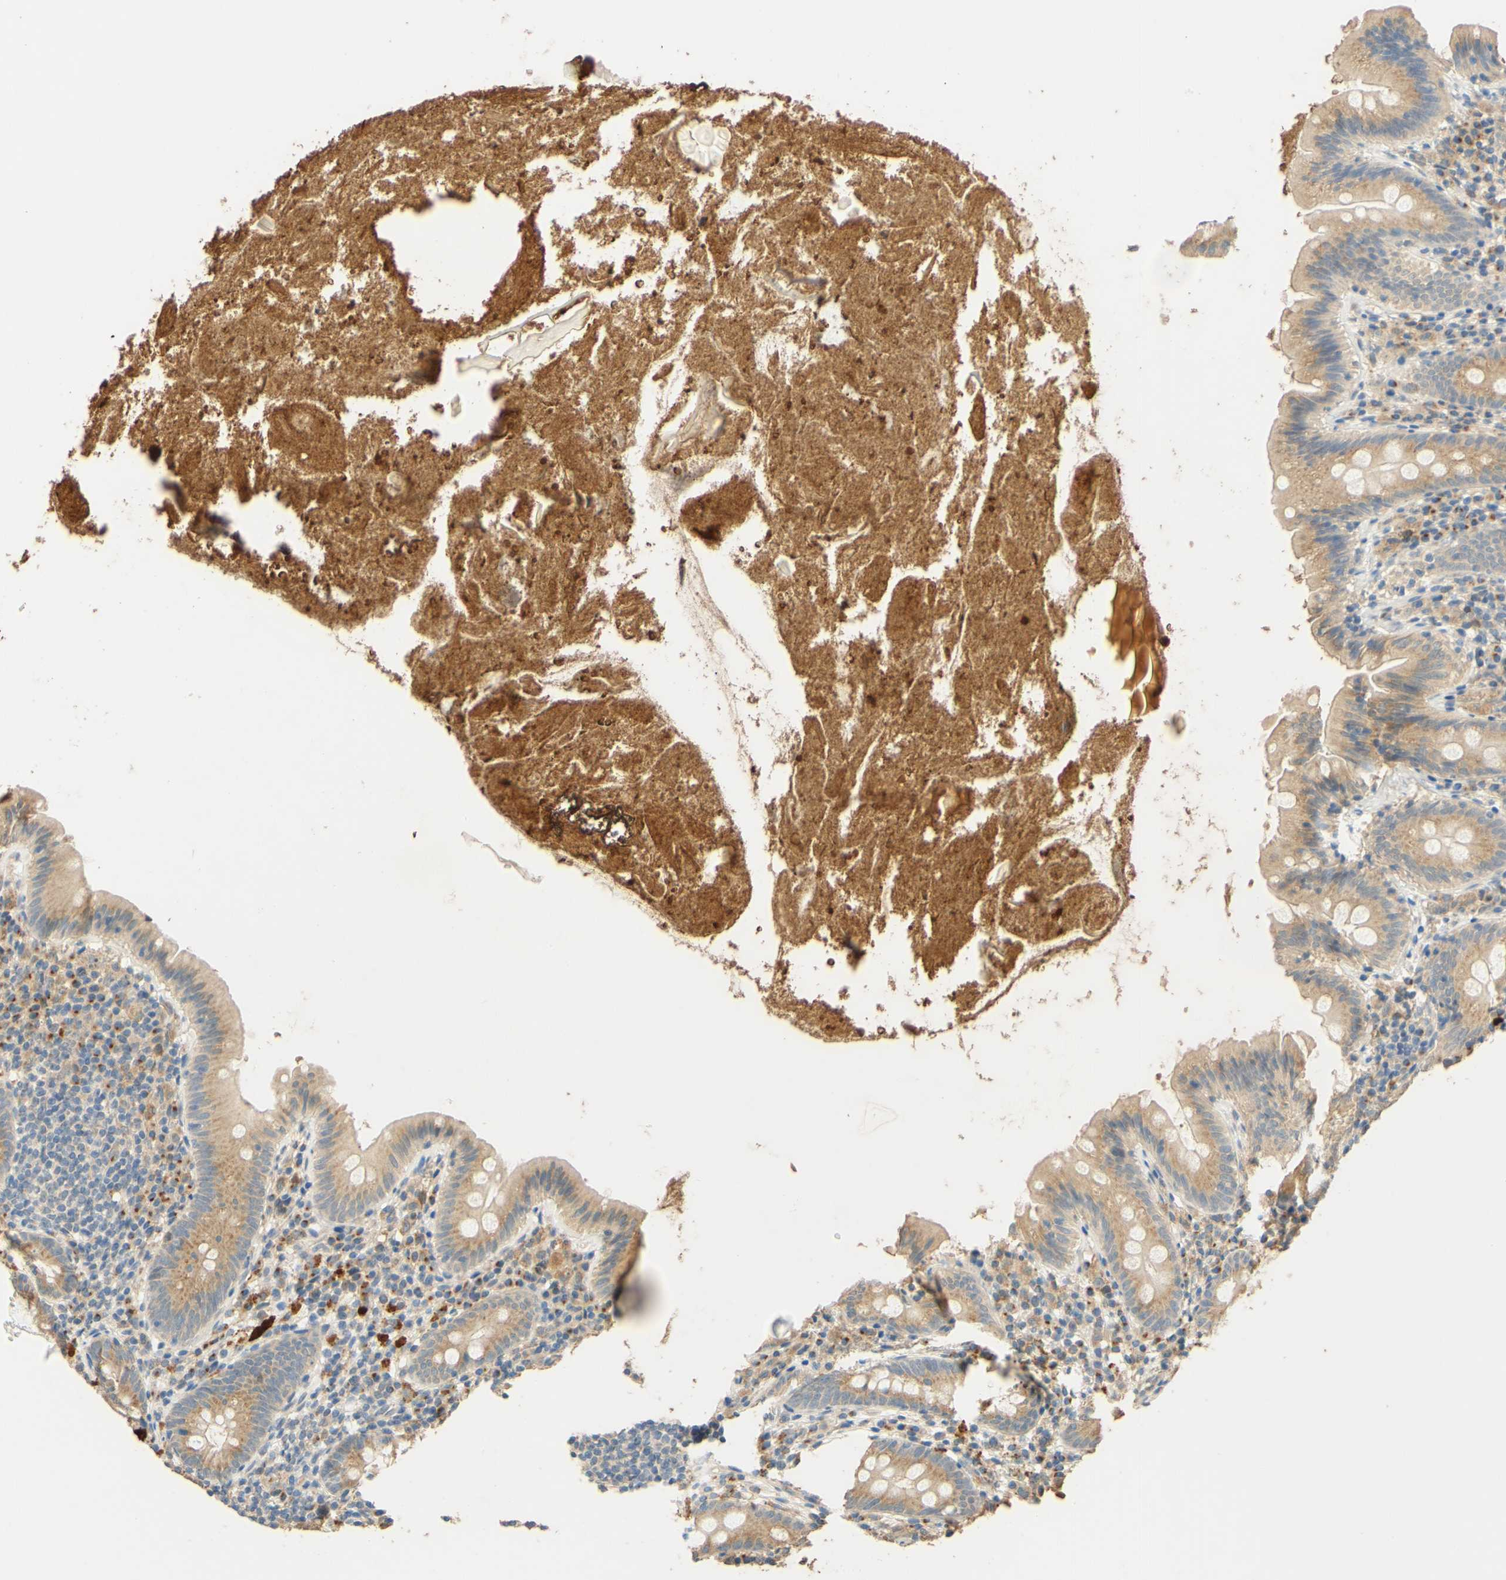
{"staining": {"intensity": "weak", "quantity": ">75%", "location": "cytoplasmic/membranous"}, "tissue": "appendix", "cell_type": "Glandular cells", "image_type": "normal", "snomed": [{"axis": "morphology", "description": "Normal tissue, NOS"}, {"axis": "topography", "description": "Appendix"}], "caption": "Weak cytoplasmic/membranous protein positivity is appreciated in about >75% of glandular cells in appendix. Nuclei are stained in blue.", "gene": "ENTREP2", "patient": {"sex": "male", "age": 52}}